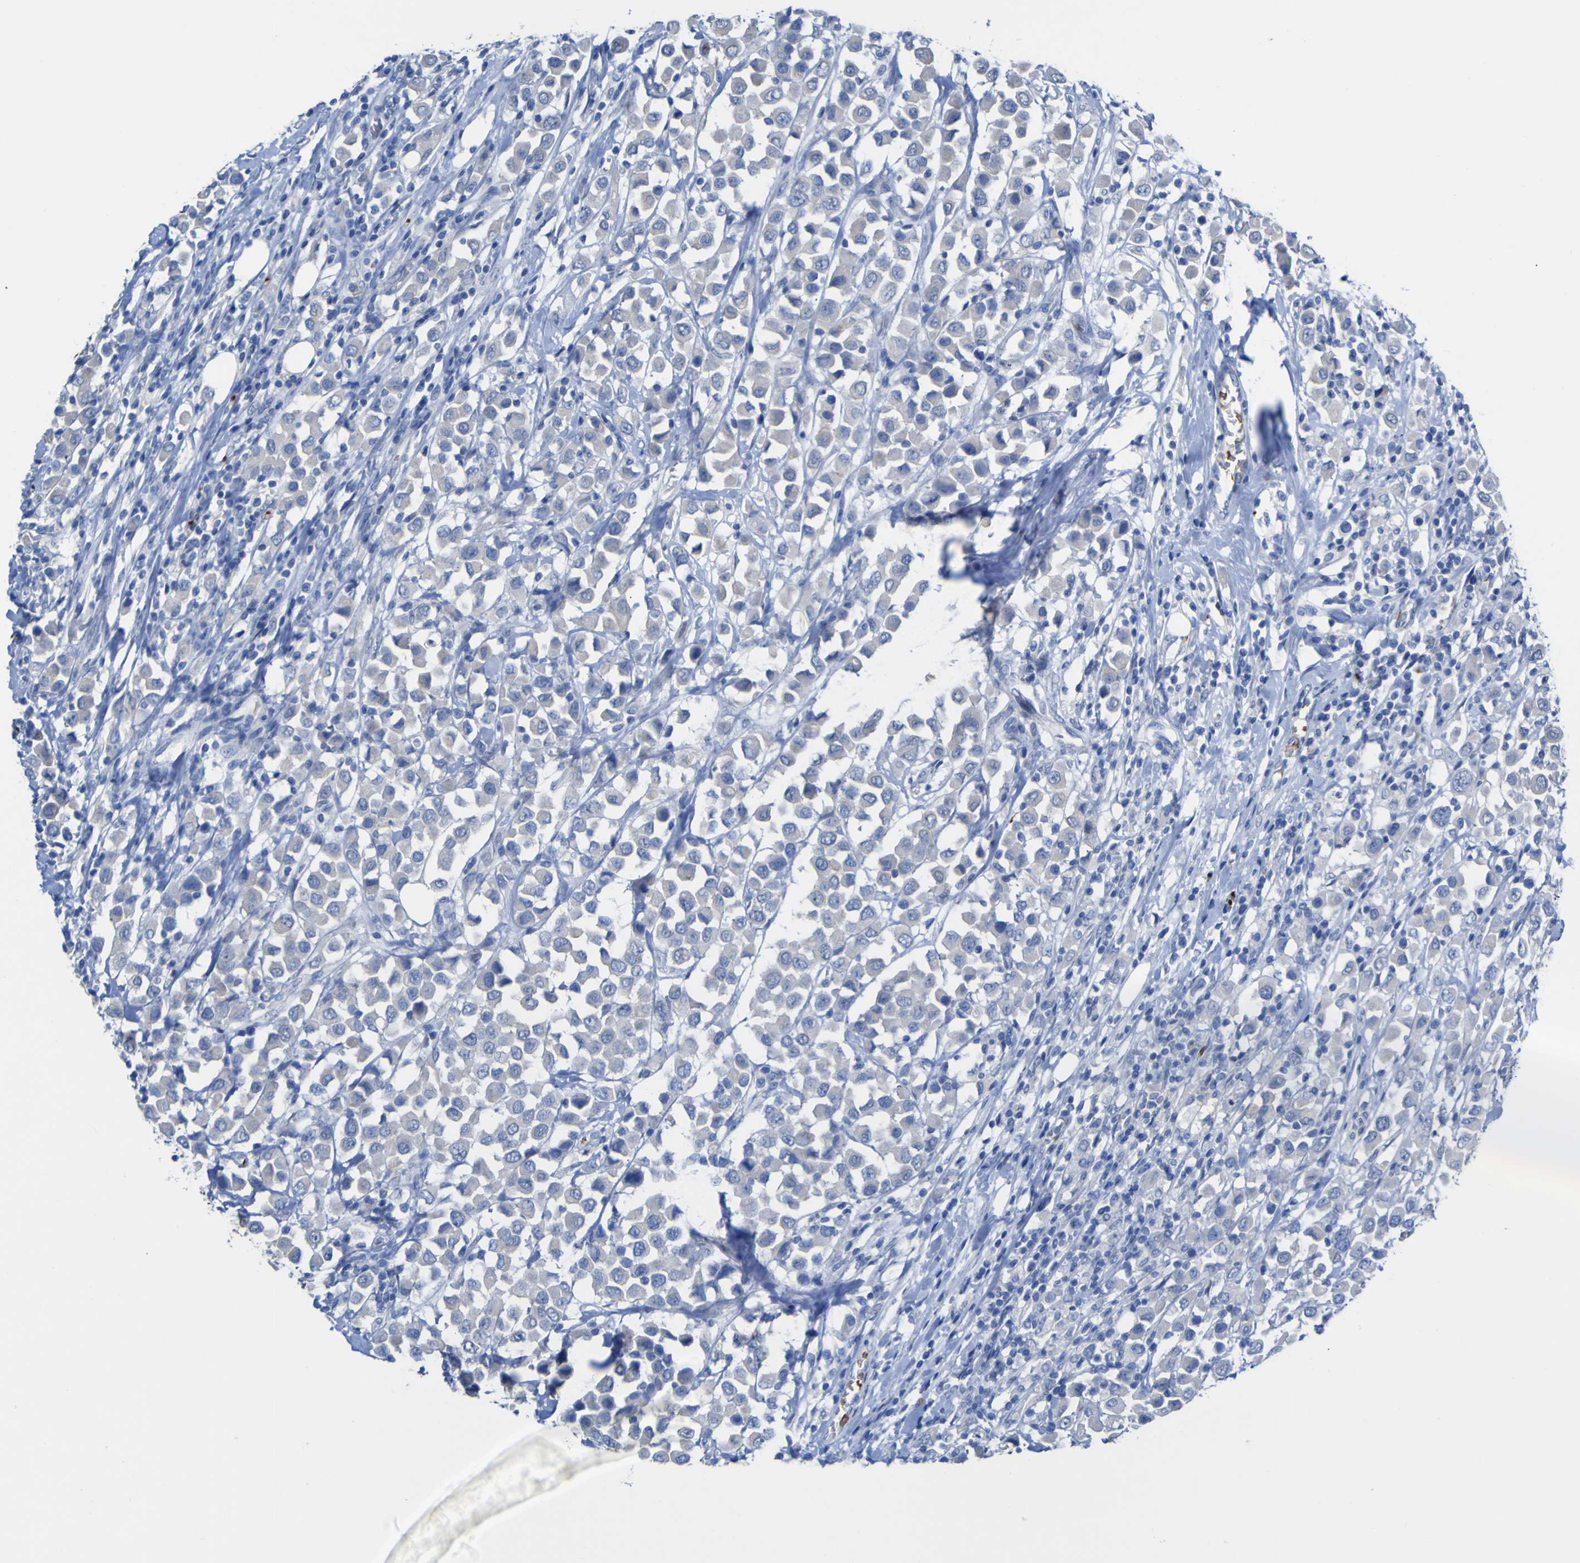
{"staining": {"intensity": "negative", "quantity": "none", "location": "none"}, "tissue": "breast cancer", "cell_type": "Tumor cells", "image_type": "cancer", "snomed": [{"axis": "morphology", "description": "Duct carcinoma"}, {"axis": "topography", "description": "Breast"}], "caption": "Tumor cells are negative for brown protein staining in invasive ductal carcinoma (breast). Nuclei are stained in blue.", "gene": "GCM1", "patient": {"sex": "female", "age": 61}}